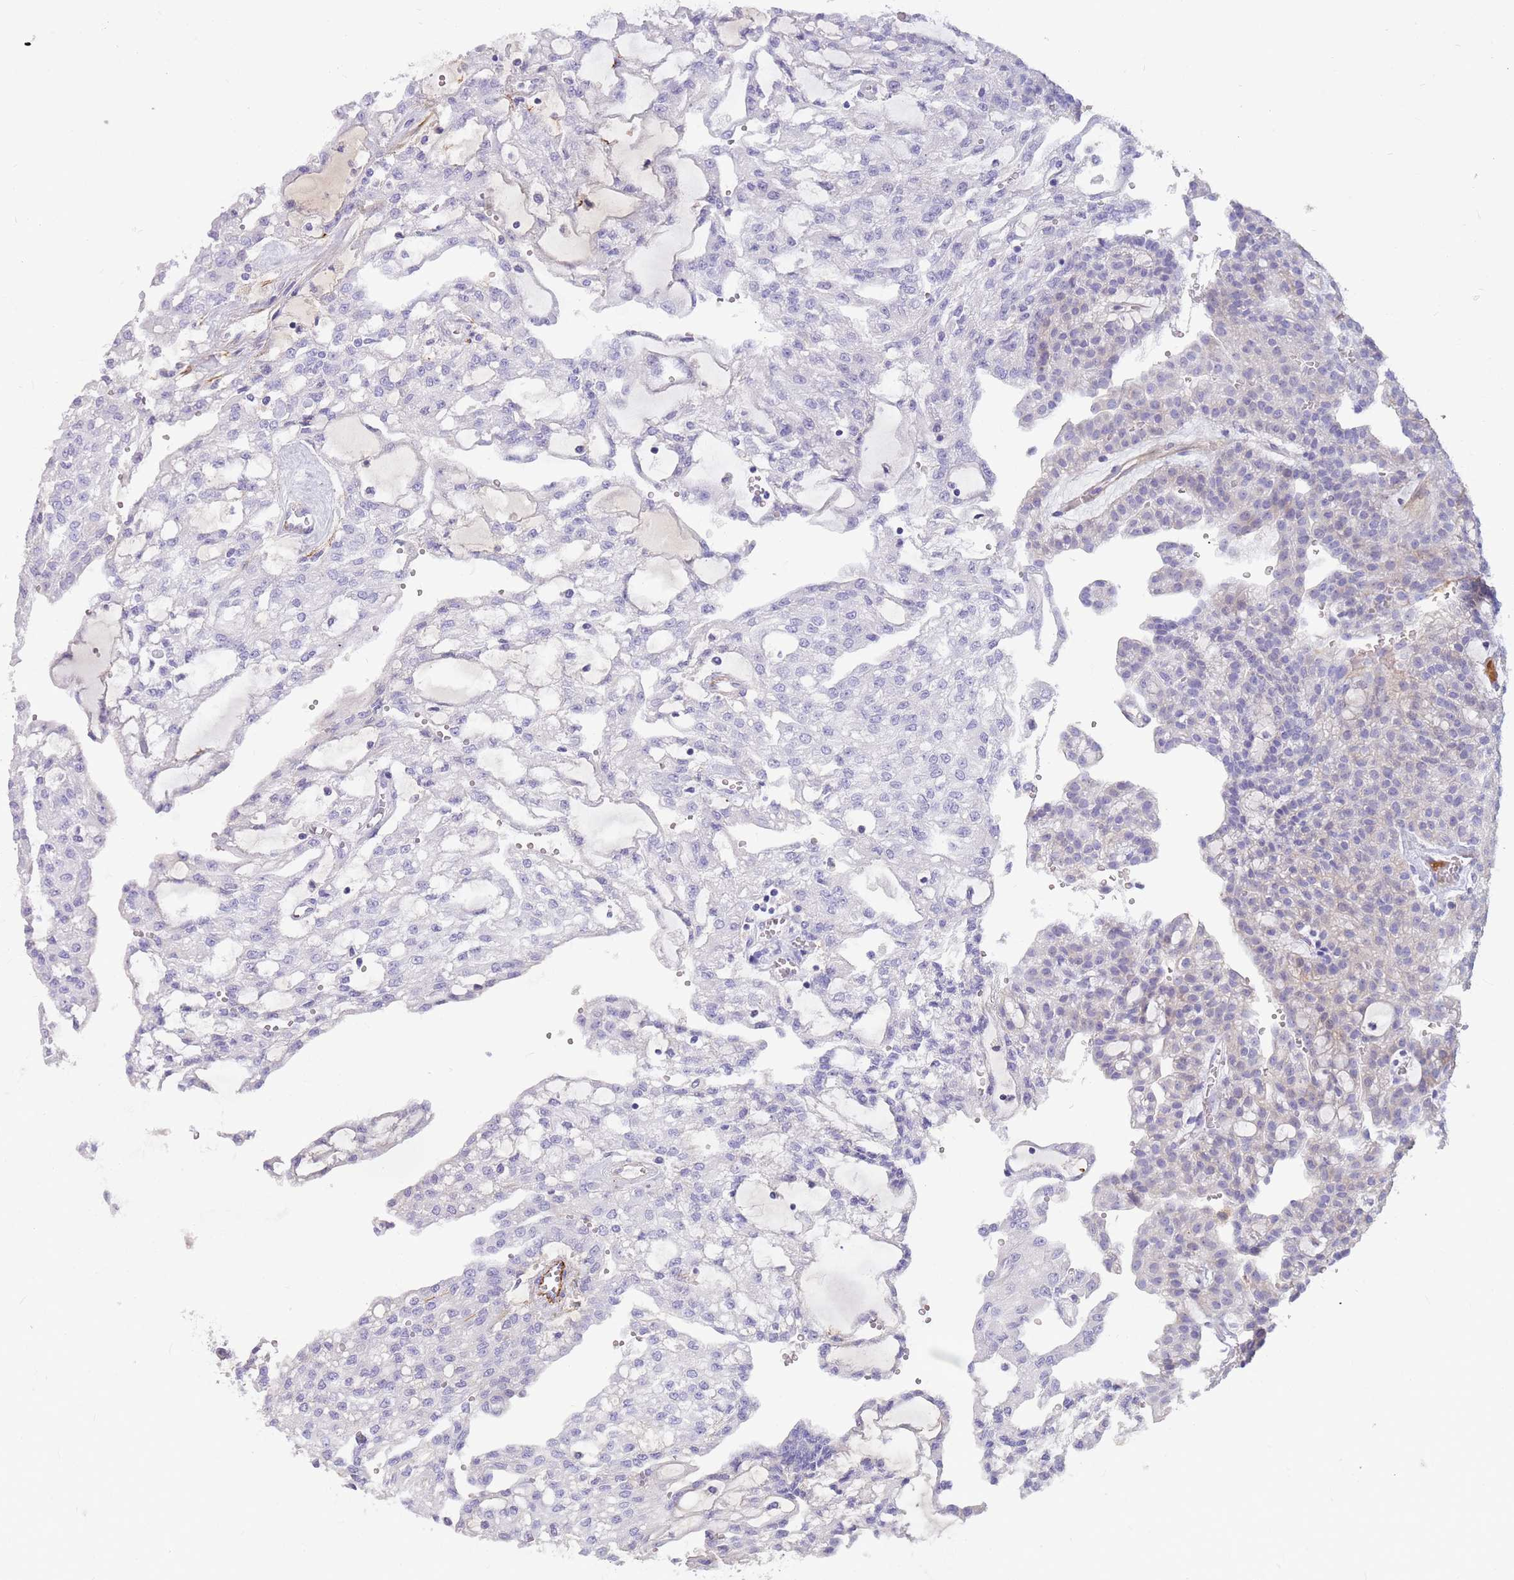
{"staining": {"intensity": "negative", "quantity": "none", "location": "none"}, "tissue": "renal cancer", "cell_type": "Tumor cells", "image_type": "cancer", "snomed": [{"axis": "morphology", "description": "Adenocarcinoma, NOS"}, {"axis": "topography", "description": "Kidney"}], "caption": "Tumor cells are negative for brown protein staining in renal cancer.", "gene": "LEPROTL1", "patient": {"sex": "male", "age": 63}}